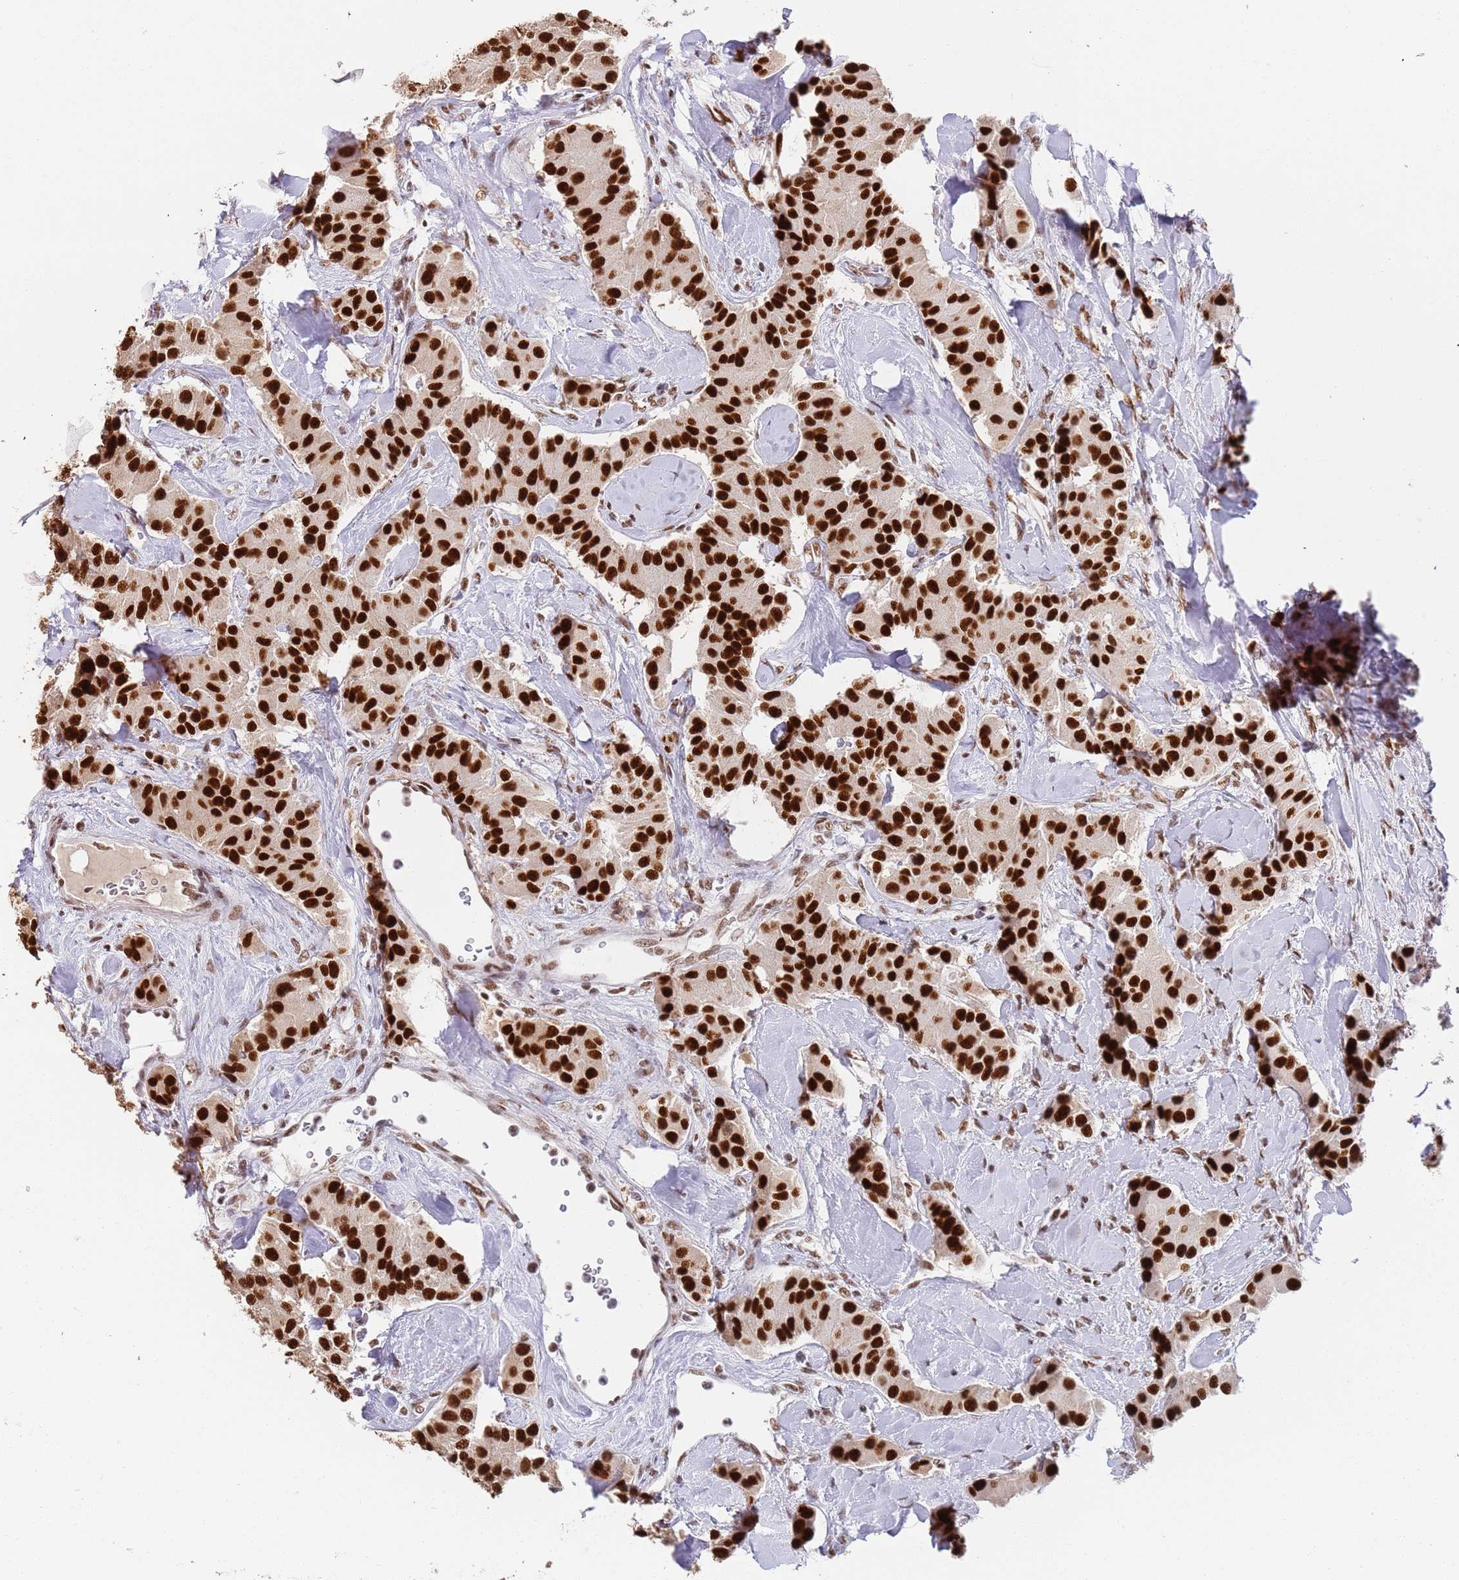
{"staining": {"intensity": "strong", "quantity": ">75%", "location": "nuclear"}, "tissue": "carcinoid", "cell_type": "Tumor cells", "image_type": "cancer", "snomed": [{"axis": "morphology", "description": "Carcinoid, malignant, NOS"}, {"axis": "topography", "description": "Pancreas"}], "caption": "Carcinoid stained with IHC exhibits strong nuclear expression in approximately >75% of tumor cells.", "gene": "AKAP8L", "patient": {"sex": "male", "age": 41}}